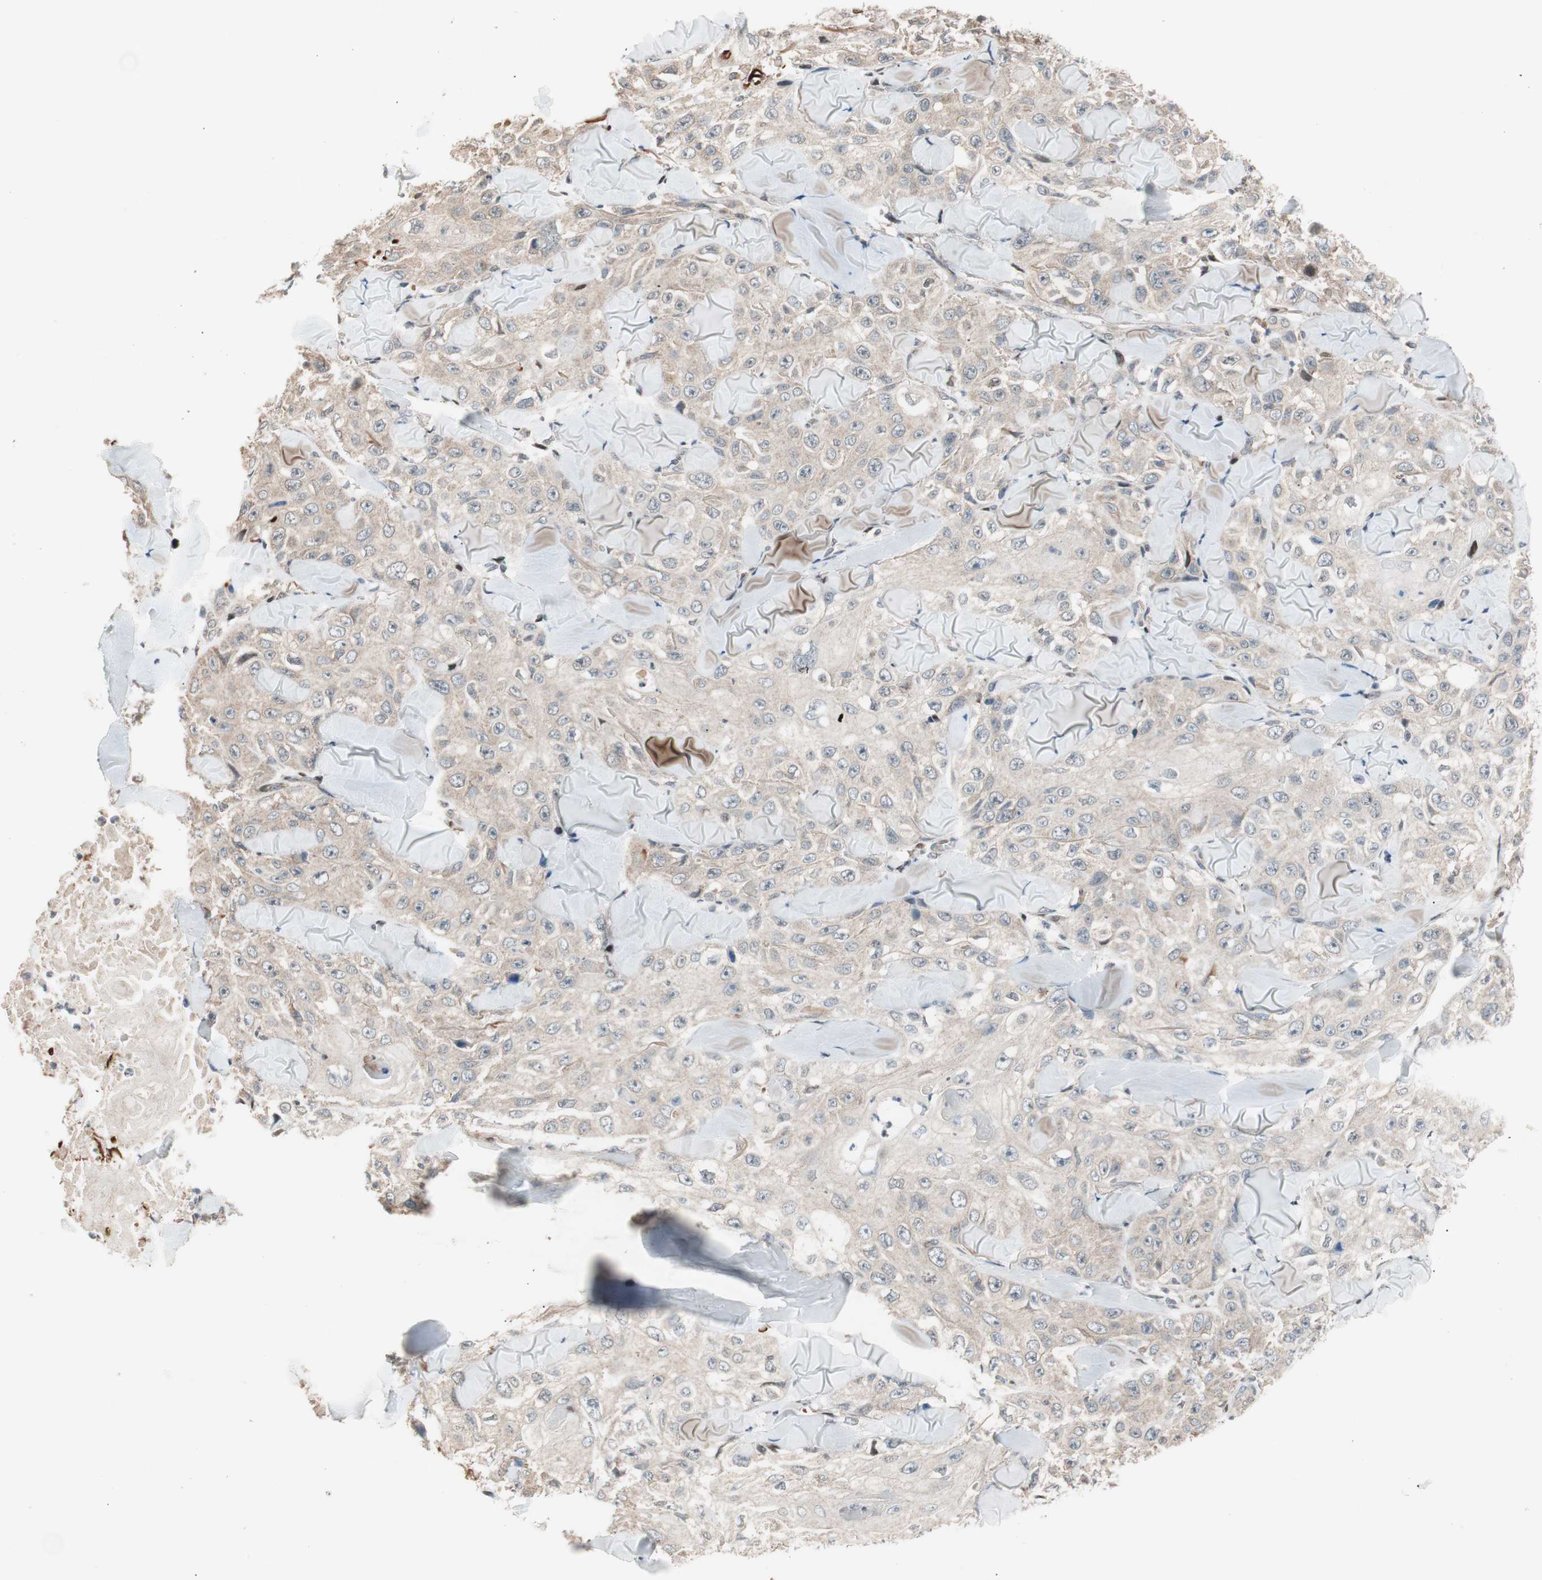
{"staining": {"intensity": "negative", "quantity": "none", "location": "none"}, "tissue": "skin cancer", "cell_type": "Tumor cells", "image_type": "cancer", "snomed": [{"axis": "morphology", "description": "Squamous cell carcinoma, NOS"}, {"axis": "topography", "description": "Skin"}], "caption": "Photomicrograph shows no protein expression in tumor cells of skin cancer (squamous cell carcinoma) tissue. (DAB (3,3'-diaminobenzidine) immunohistochemistry visualized using brightfield microscopy, high magnification).", "gene": "POLH", "patient": {"sex": "male", "age": 86}}